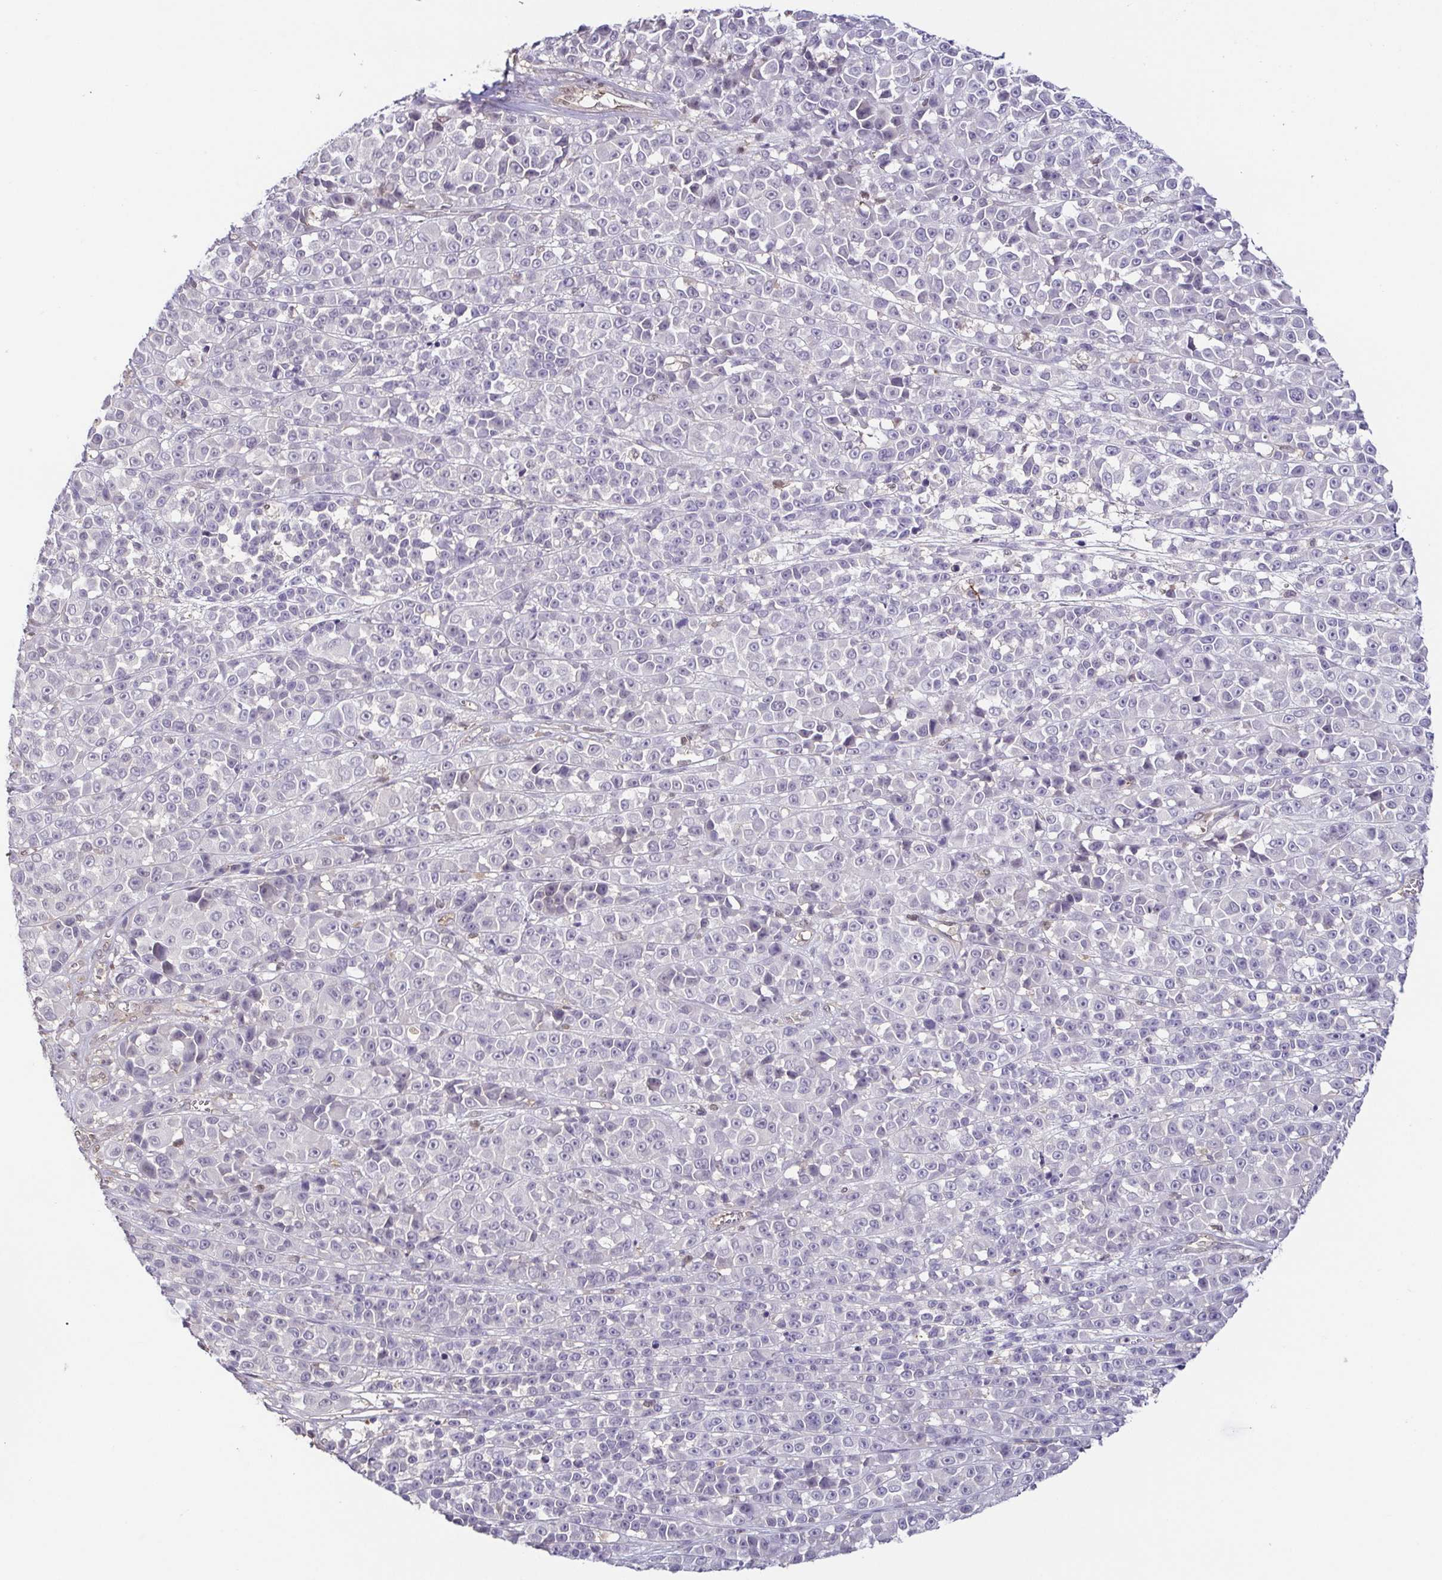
{"staining": {"intensity": "negative", "quantity": "none", "location": "none"}, "tissue": "melanoma", "cell_type": "Tumor cells", "image_type": "cancer", "snomed": [{"axis": "morphology", "description": "Malignant melanoma, NOS"}, {"axis": "topography", "description": "Skin"}, {"axis": "topography", "description": "Skin of back"}], "caption": "The immunohistochemistry histopathology image has no significant positivity in tumor cells of malignant melanoma tissue.", "gene": "PSMB9", "patient": {"sex": "male", "age": 91}}